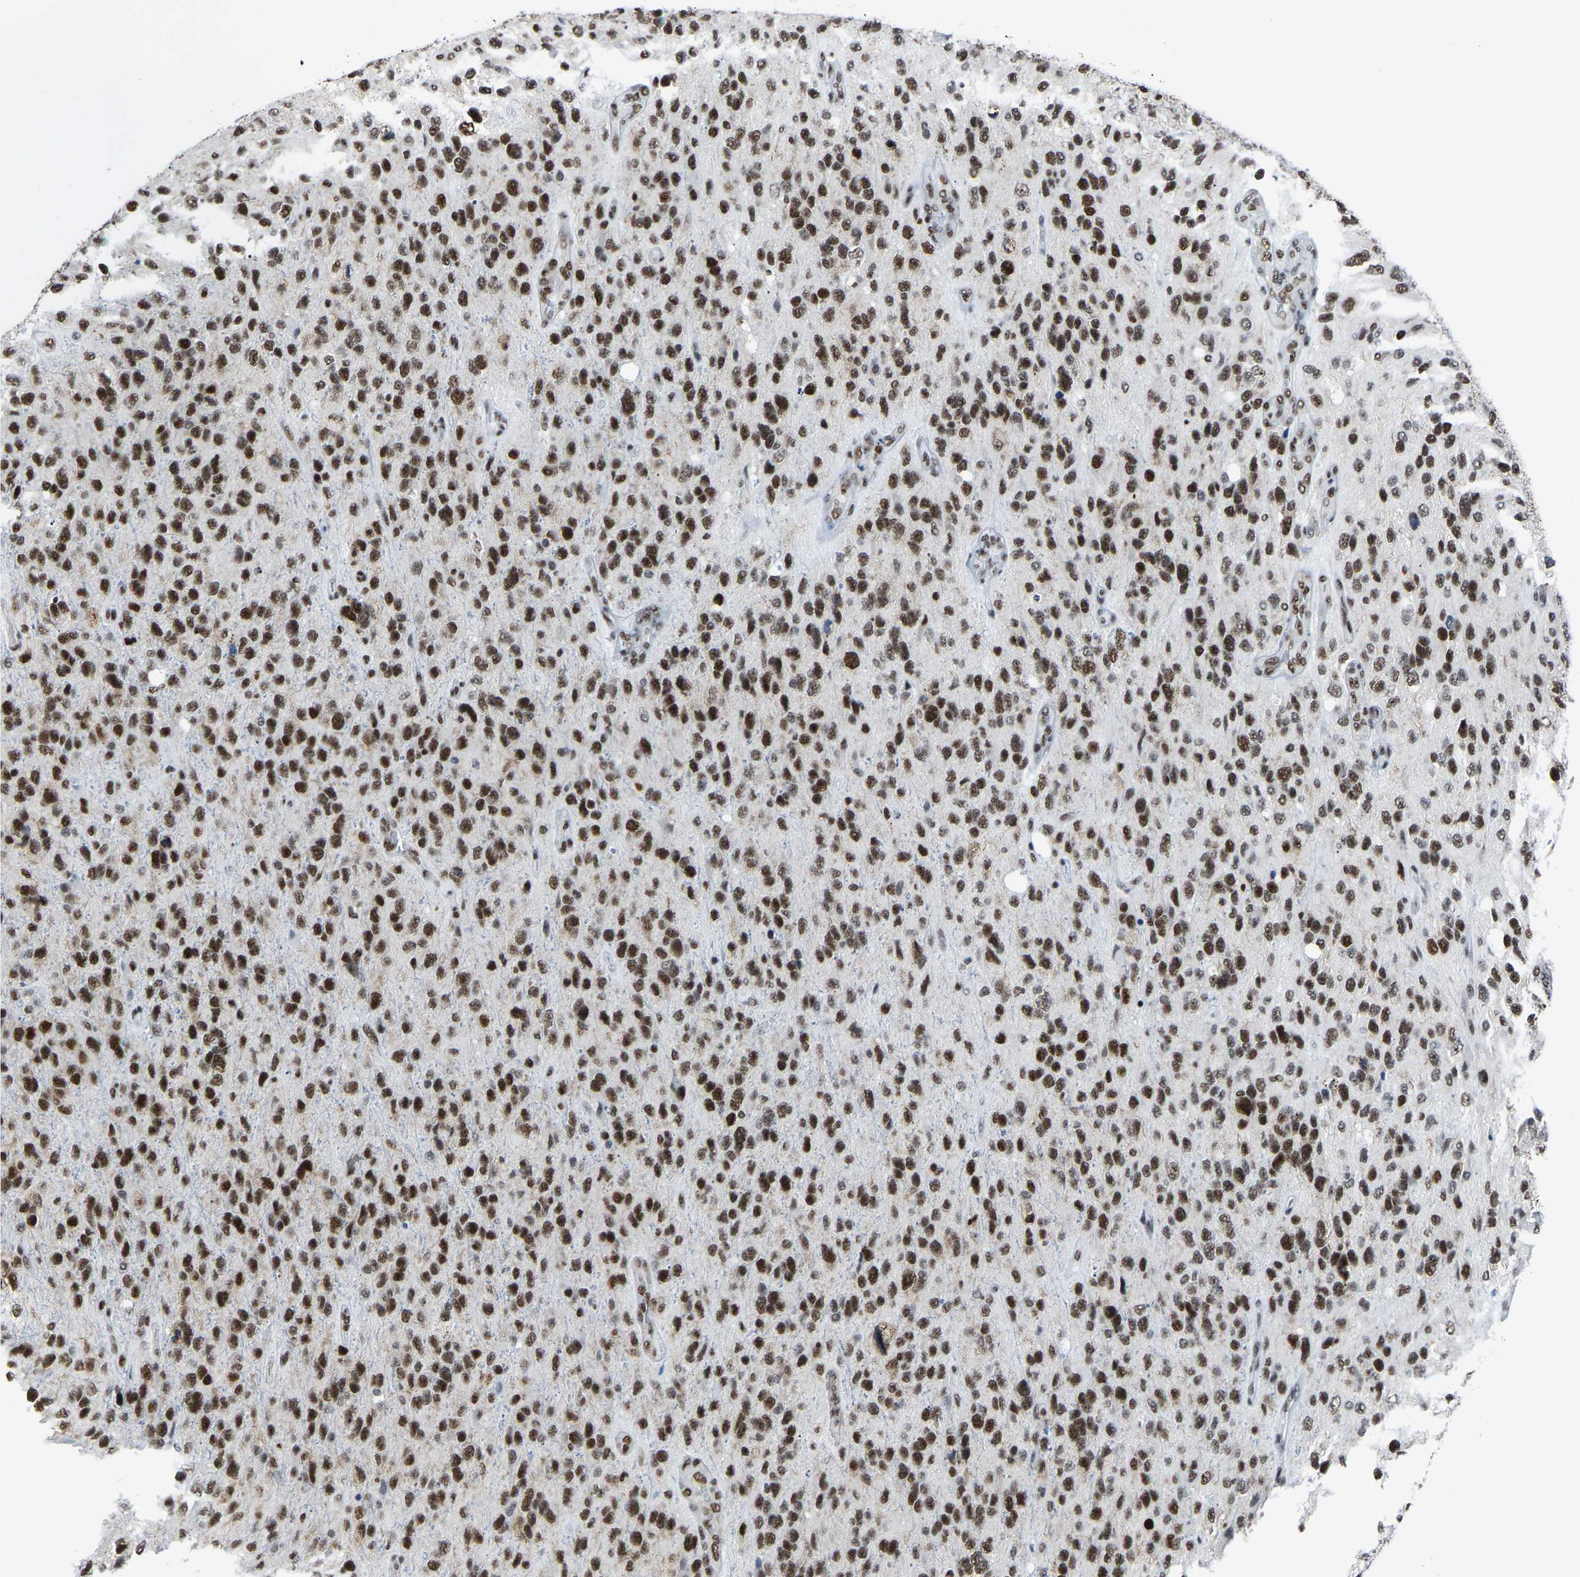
{"staining": {"intensity": "strong", "quantity": ">75%", "location": "nuclear"}, "tissue": "glioma", "cell_type": "Tumor cells", "image_type": "cancer", "snomed": [{"axis": "morphology", "description": "Glioma, malignant, High grade"}, {"axis": "topography", "description": "Brain"}], "caption": "Brown immunohistochemical staining in malignant glioma (high-grade) reveals strong nuclear staining in about >75% of tumor cells. (Brightfield microscopy of DAB IHC at high magnification).", "gene": "DDX5", "patient": {"sex": "female", "age": 58}}